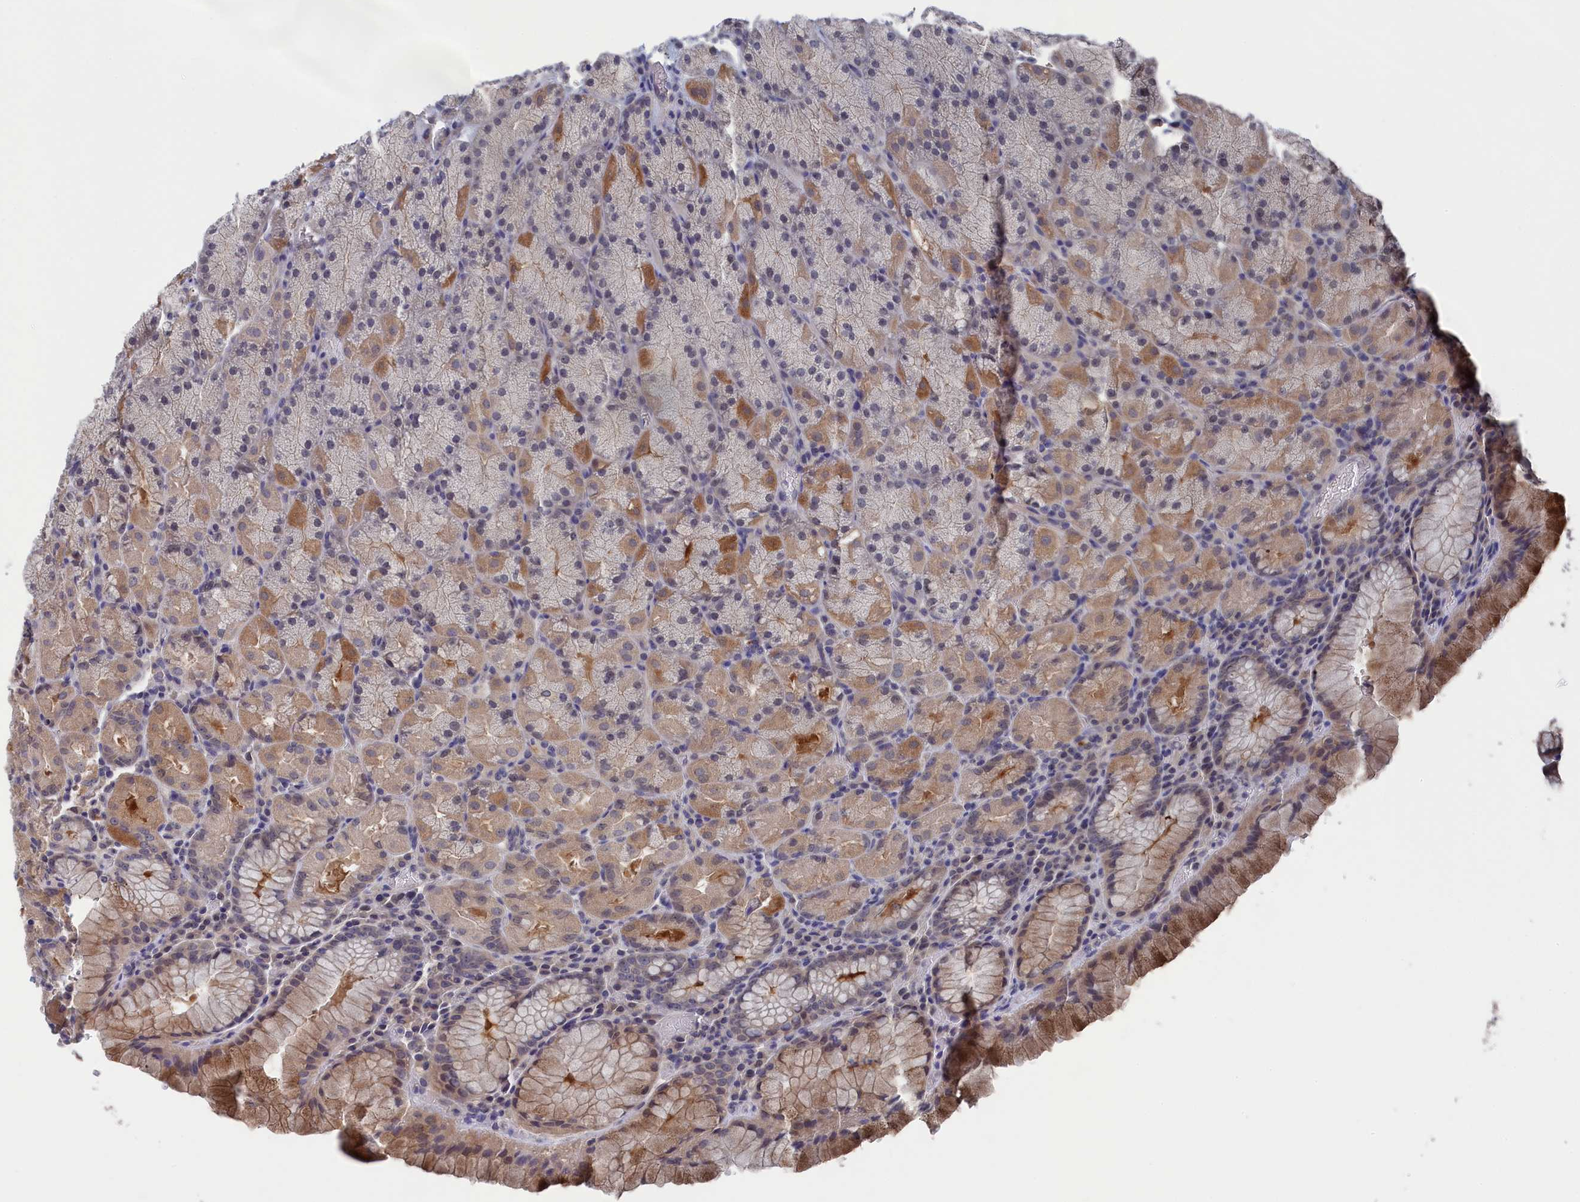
{"staining": {"intensity": "strong", "quantity": "<25%", "location": "cytoplasmic/membranous"}, "tissue": "stomach", "cell_type": "Glandular cells", "image_type": "normal", "snomed": [{"axis": "morphology", "description": "Normal tissue, NOS"}, {"axis": "topography", "description": "Stomach, upper"}, {"axis": "topography", "description": "Stomach, lower"}], "caption": "Stomach was stained to show a protein in brown. There is medium levels of strong cytoplasmic/membranous positivity in approximately <25% of glandular cells. Immunohistochemistry (ihc) stains the protein of interest in brown and the nuclei are stained blue.", "gene": "NUTF2", "patient": {"sex": "male", "age": 80}}